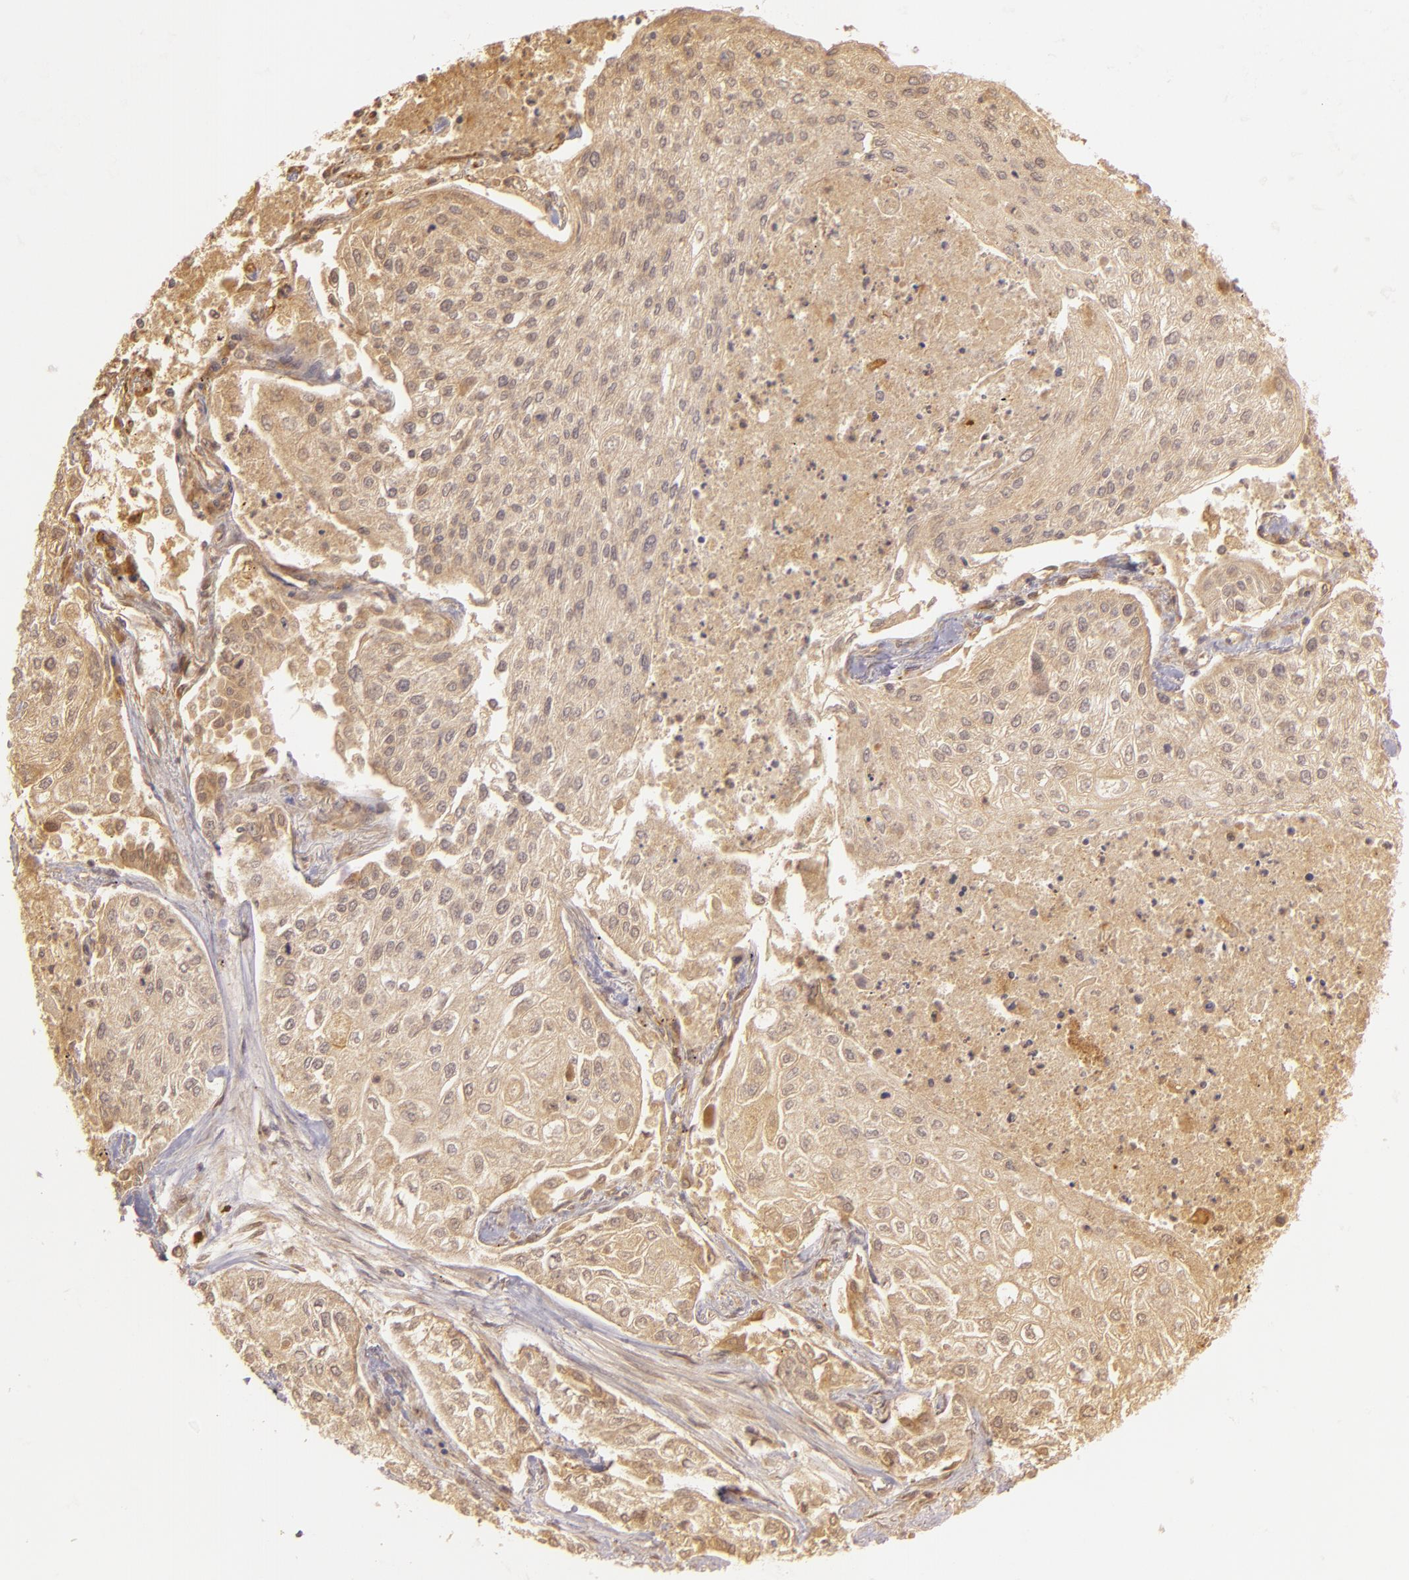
{"staining": {"intensity": "weak", "quantity": ">75%", "location": "cytoplasmic/membranous"}, "tissue": "lung cancer", "cell_type": "Tumor cells", "image_type": "cancer", "snomed": [{"axis": "morphology", "description": "Squamous cell carcinoma, NOS"}, {"axis": "topography", "description": "Lung"}], "caption": "Immunohistochemistry (IHC) (DAB) staining of lung squamous cell carcinoma reveals weak cytoplasmic/membranous protein expression in about >75% of tumor cells.", "gene": "CD59", "patient": {"sex": "male", "age": 75}}